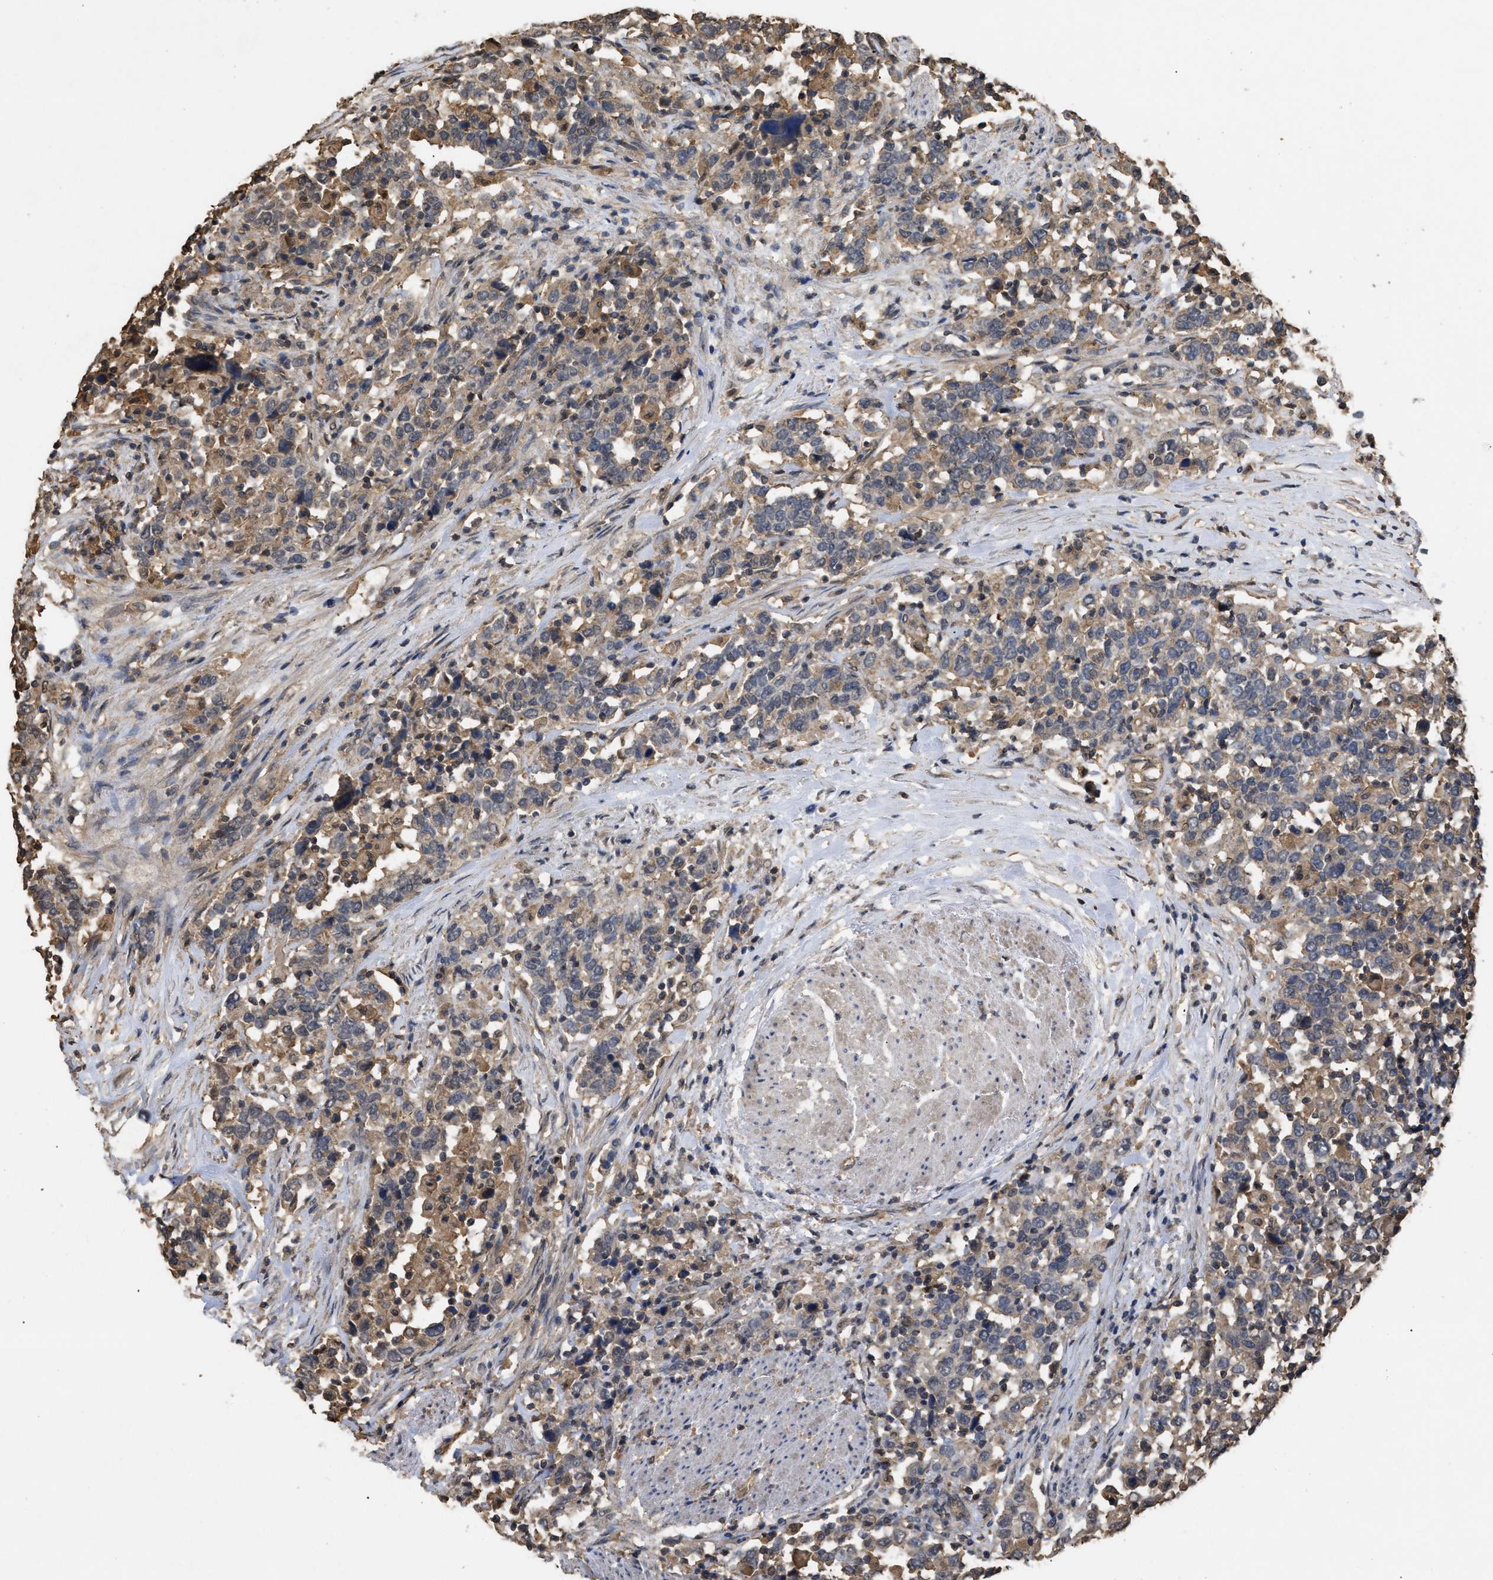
{"staining": {"intensity": "weak", "quantity": ">75%", "location": "cytoplasmic/membranous"}, "tissue": "urothelial cancer", "cell_type": "Tumor cells", "image_type": "cancer", "snomed": [{"axis": "morphology", "description": "Urothelial carcinoma, High grade"}, {"axis": "topography", "description": "Urinary bladder"}], "caption": "High-grade urothelial carcinoma stained with a protein marker shows weak staining in tumor cells.", "gene": "CALM1", "patient": {"sex": "male", "age": 61}}